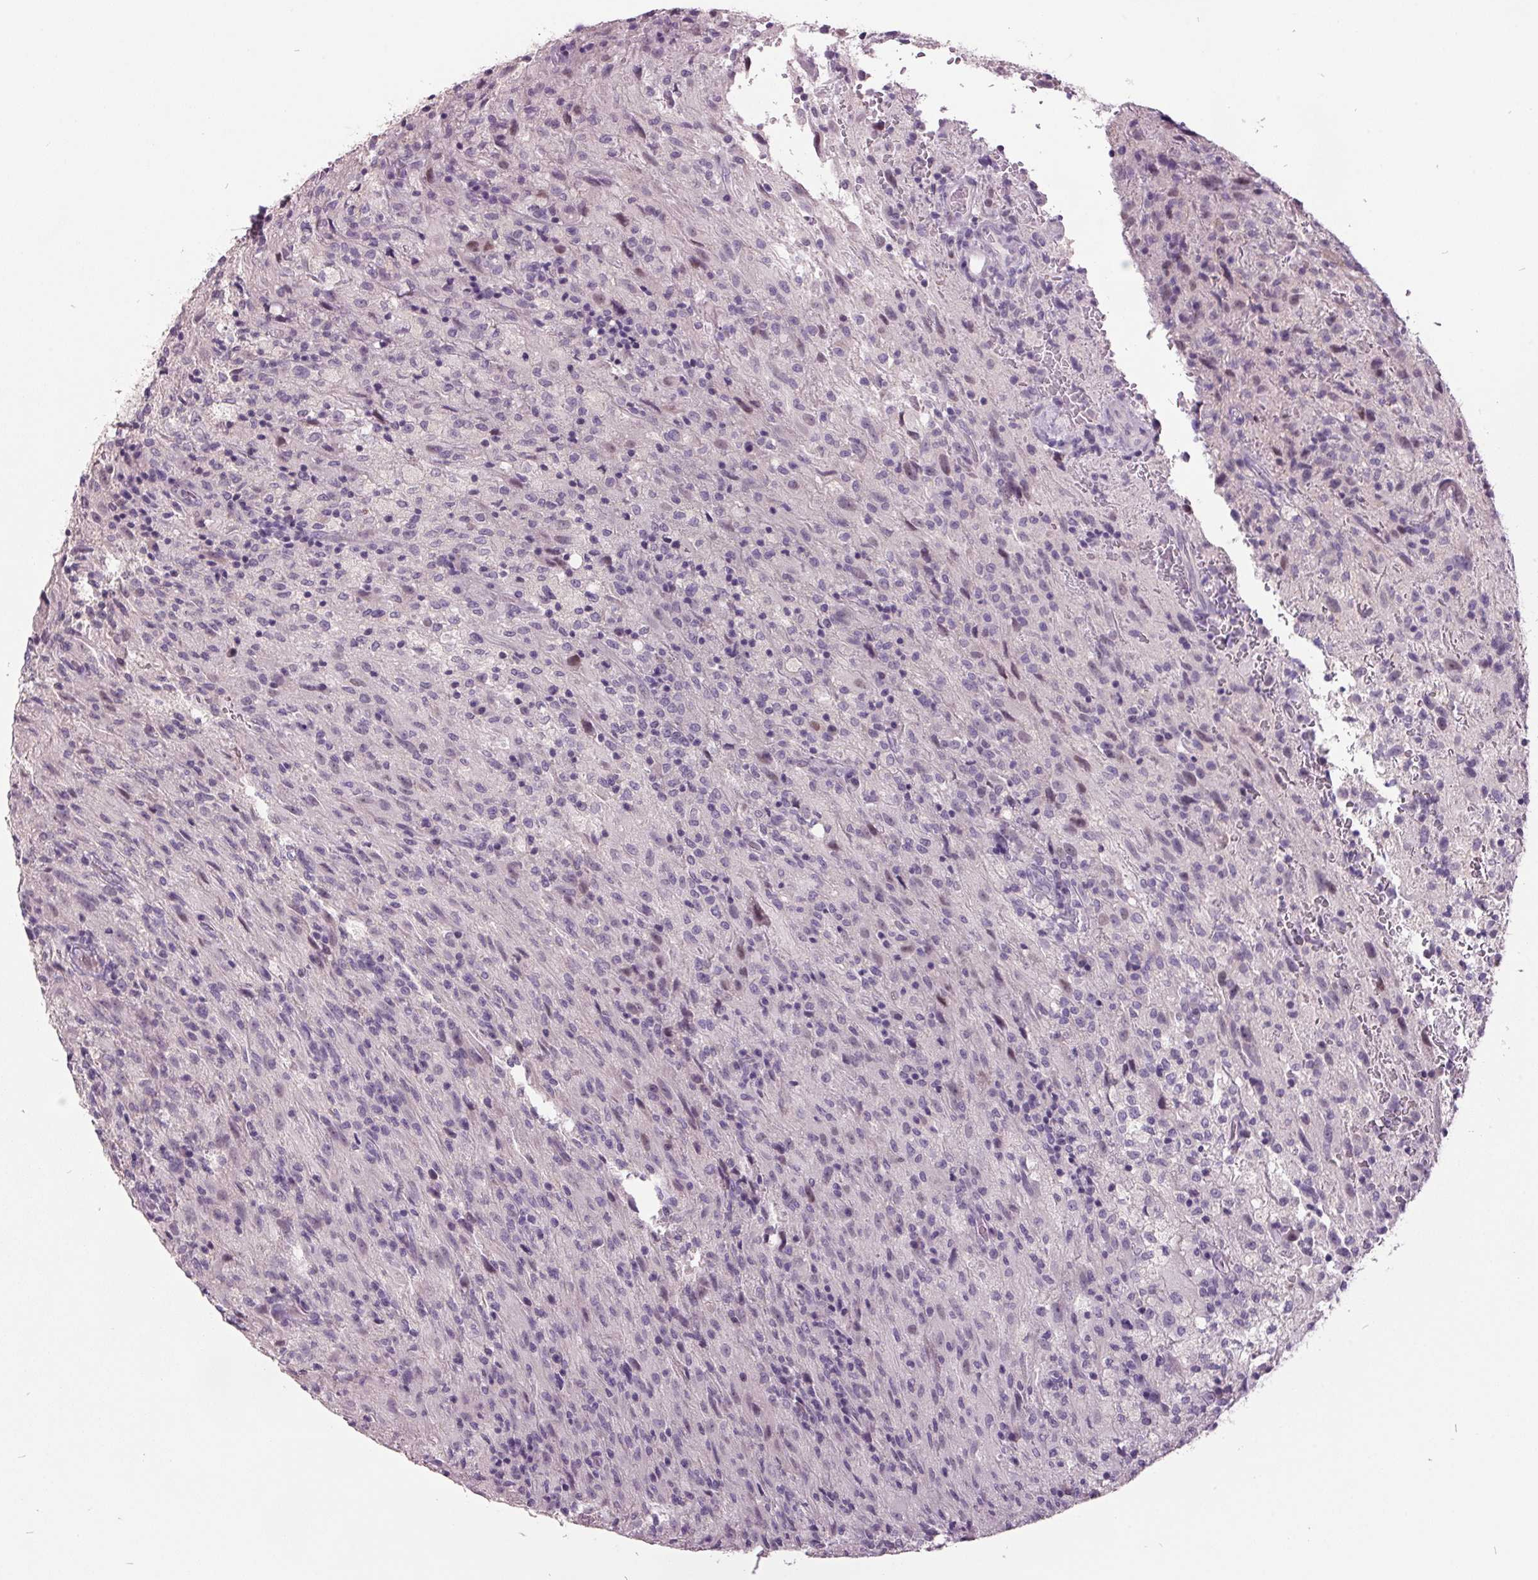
{"staining": {"intensity": "negative", "quantity": "none", "location": "none"}, "tissue": "glioma", "cell_type": "Tumor cells", "image_type": "cancer", "snomed": [{"axis": "morphology", "description": "Glioma, malignant, High grade"}, {"axis": "topography", "description": "Brain"}], "caption": "This is an IHC micrograph of human glioma. There is no expression in tumor cells.", "gene": "C2orf16", "patient": {"sex": "male", "age": 68}}